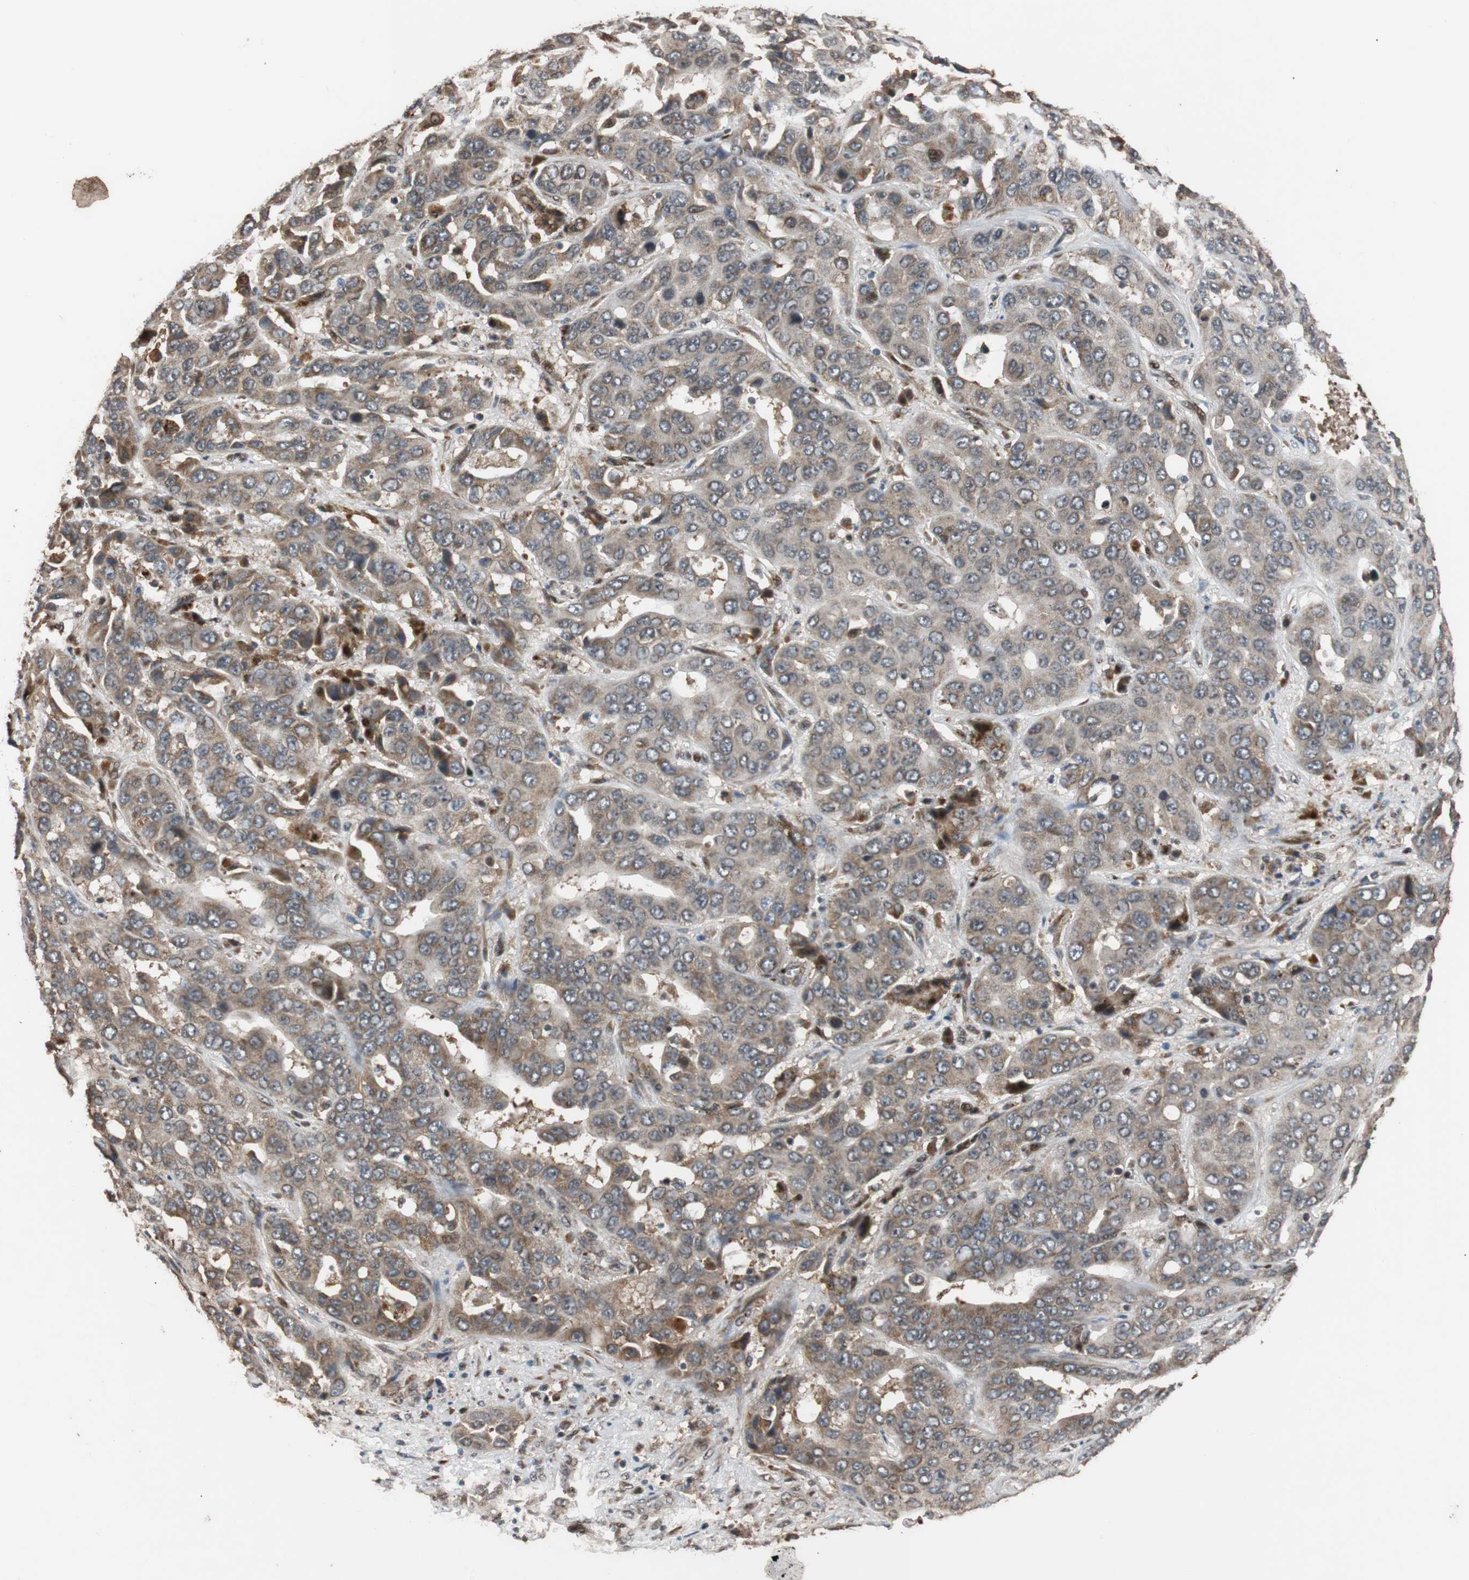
{"staining": {"intensity": "moderate", "quantity": ">75%", "location": "cytoplasmic/membranous"}, "tissue": "liver cancer", "cell_type": "Tumor cells", "image_type": "cancer", "snomed": [{"axis": "morphology", "description": "Cholangiocarcinoma"}, {"axis": "topography", "description": "Liver"}], "caption": "Protein expression analysis of human cholangiocarcinoma (liver) reveals moderate cytoplasmic/membranous staining in approximately >75% of tumor cells. (DAB IHC, brown staining for protein, blue staining for nuclei).", "gene": "USP31", "patient": {"sex": "female", "age": 52}}